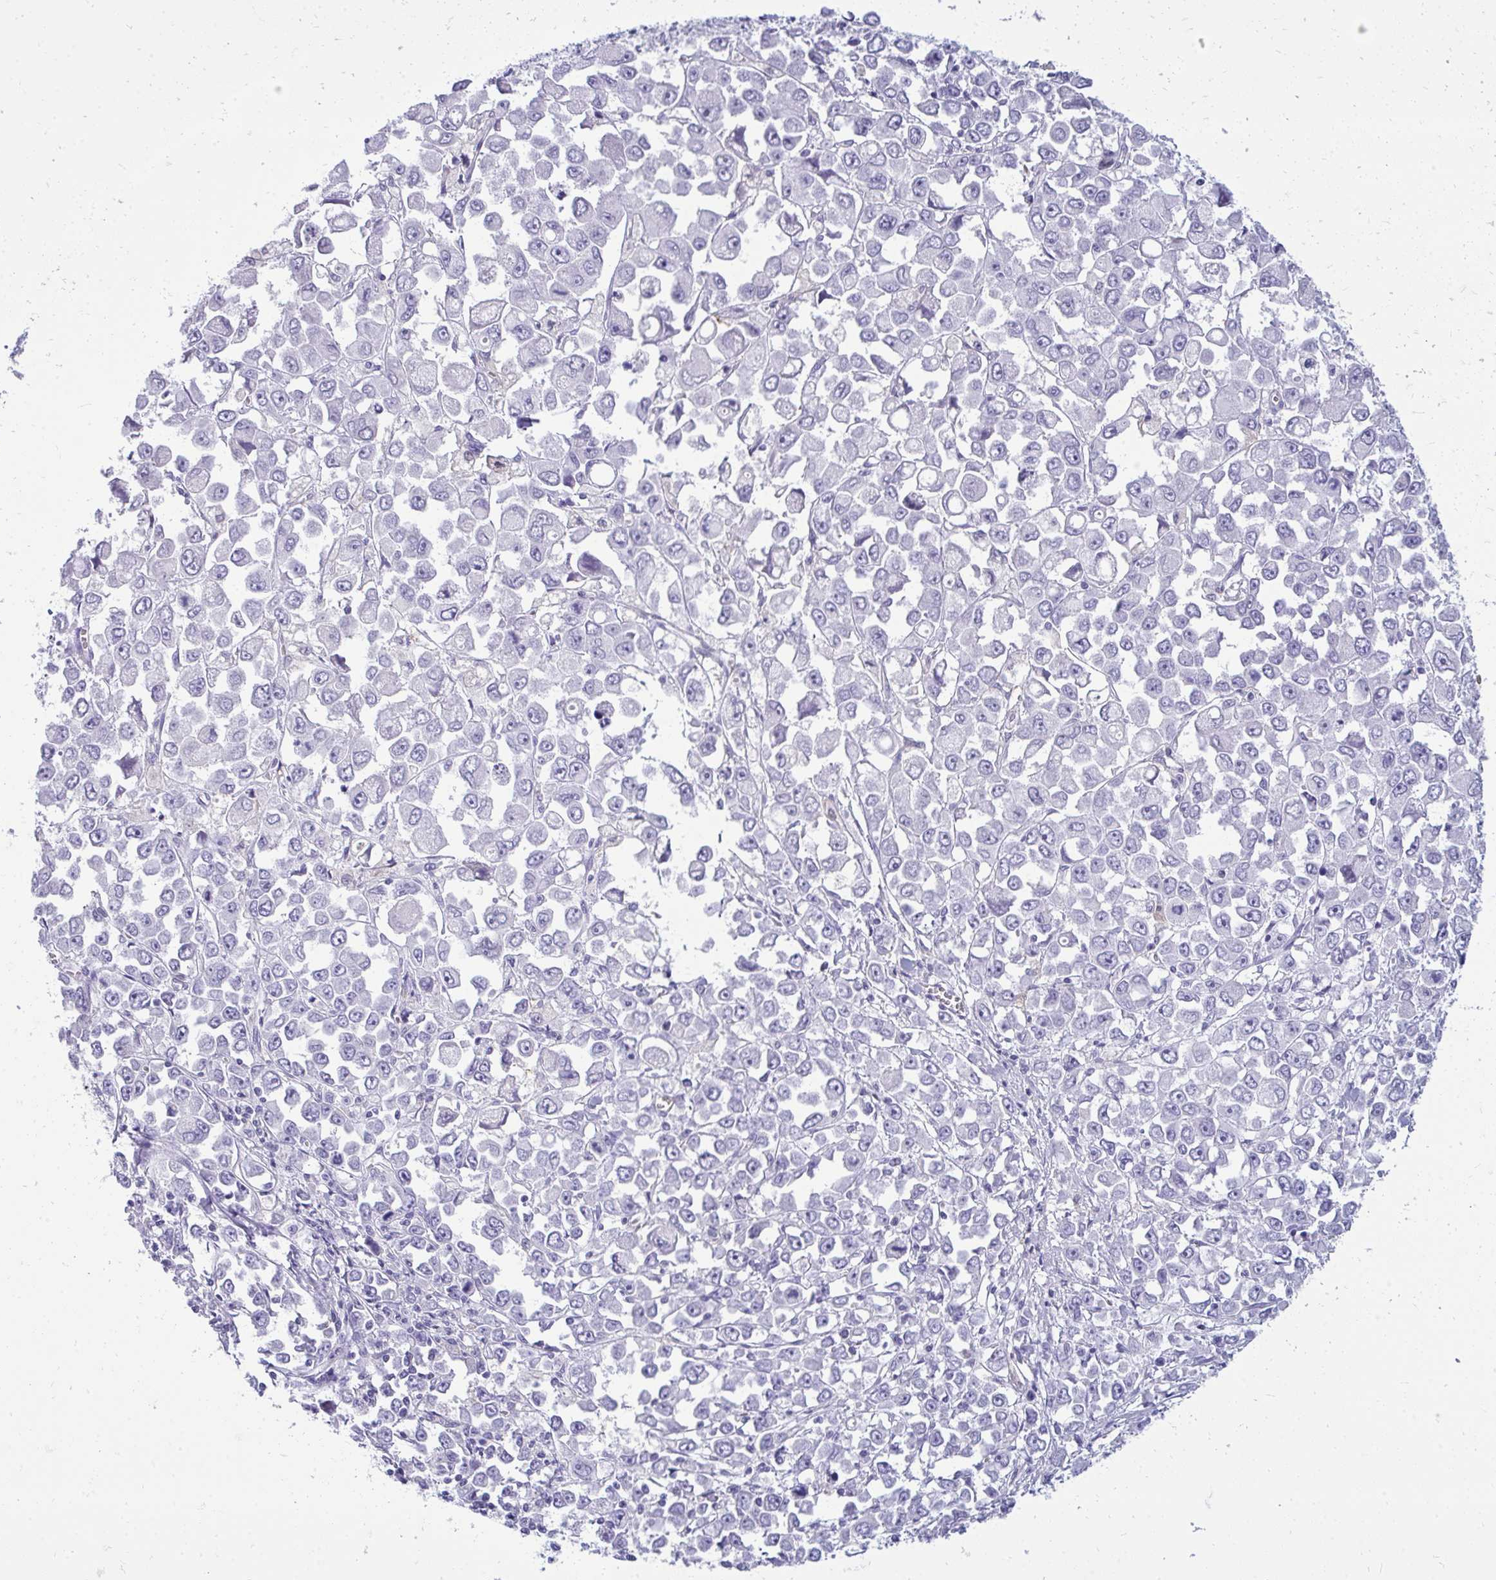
{"staining": {"intensity": "negative", "quantity": "none", "location": "none"}, "tissue": "stomach cancer", "cell_type": "Tumor cells", "image_type": "cancer", "snomed": [{"axis": "morphology", "description": "Adenocarcinoma, NOS"}, {"axis": "topography", "description": "Stomach, upper"}], "caption": "Immunohistochemical staining of human stomach cancer shows no significant expression in tumor cells.", "gene": "FABP3", "patient": {"sex": "male", "age": 70}}